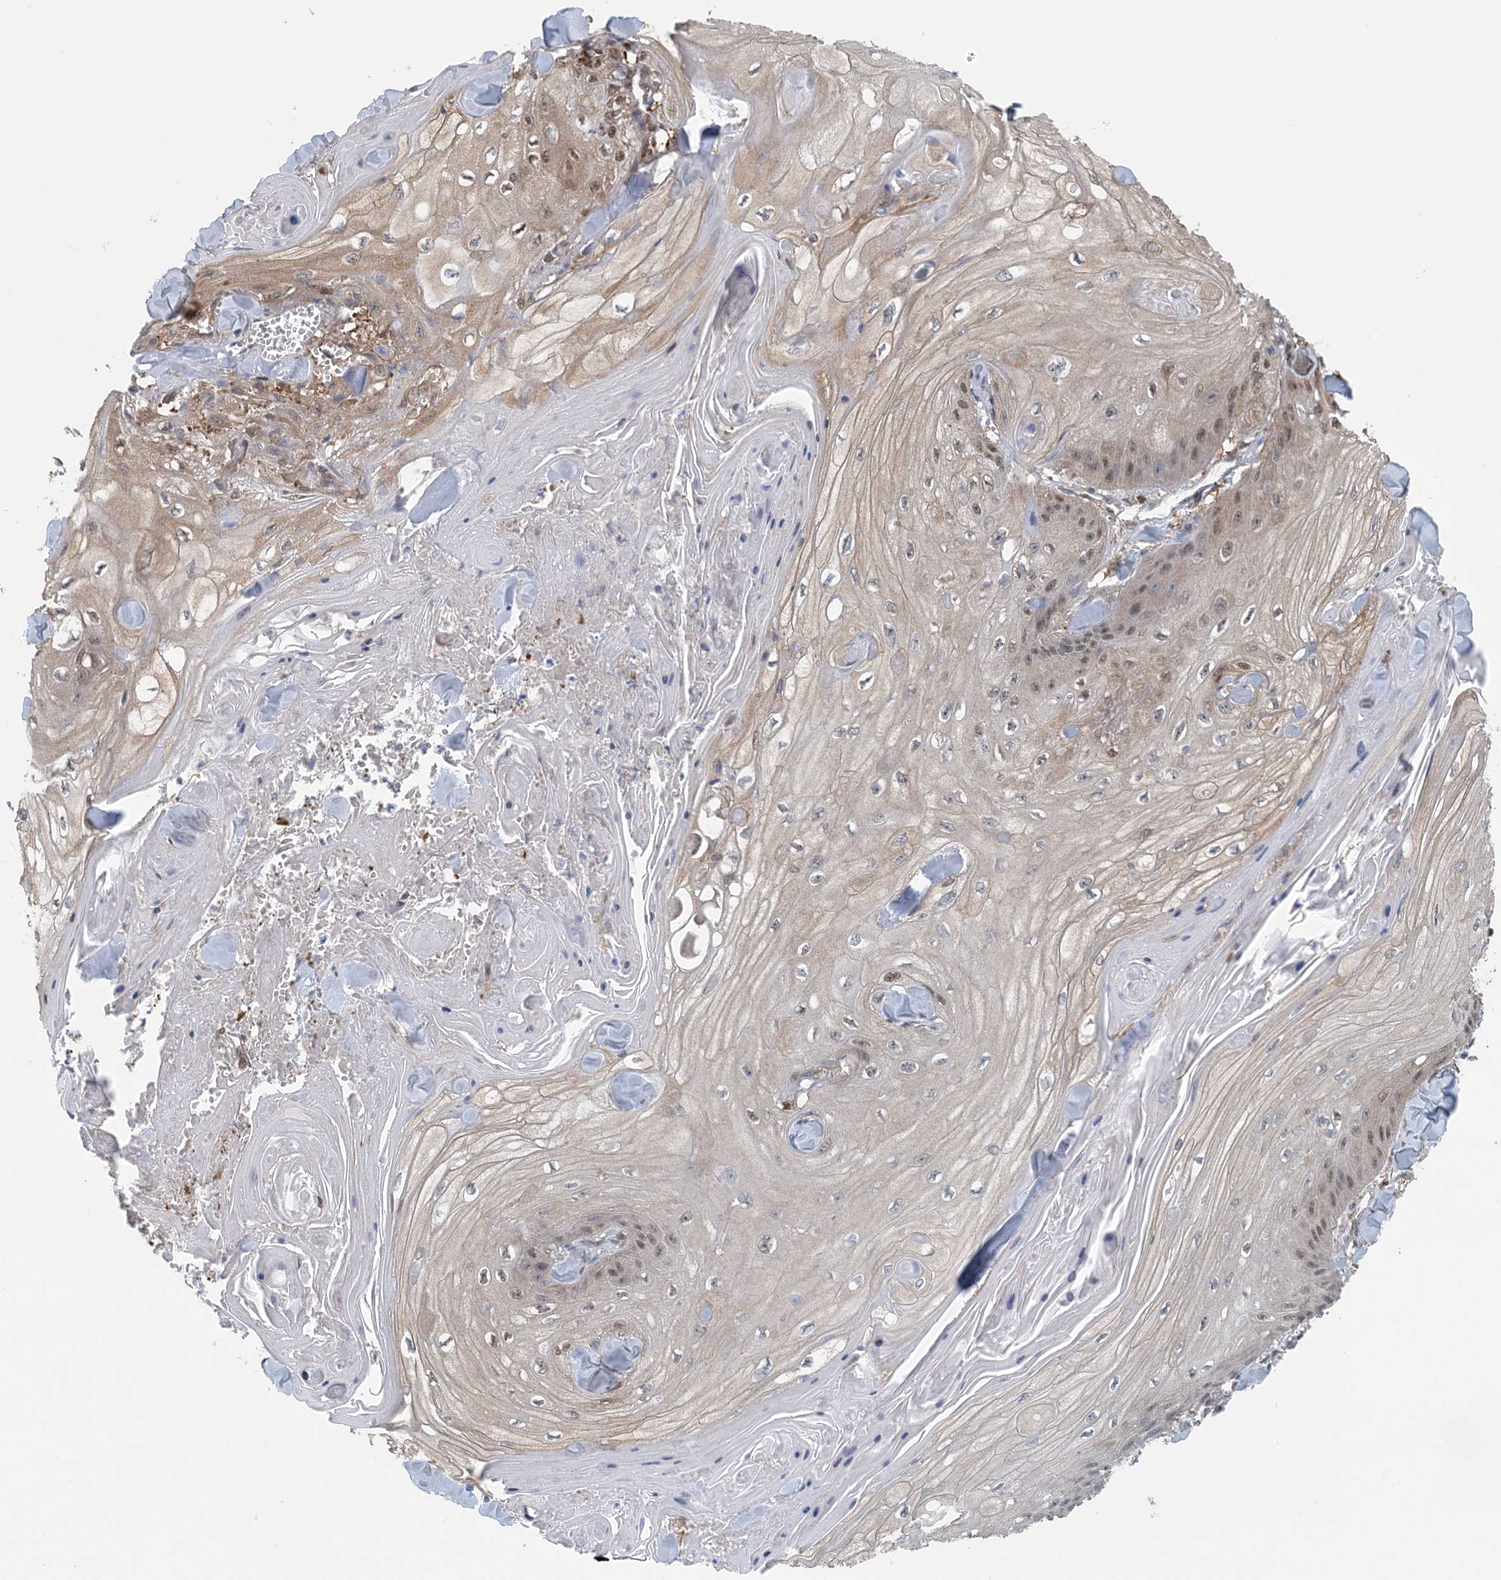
{"staining": {"intensity": "moderate", "quantity": "<25%", "location": "nuclear"}, "tissue": "skin cancer", "cell_type": "Tumor cells", "image_type": "cancer", "snomed": [{"axis": "morphology", "description": "Squamous cell carcinoma, NOS"}, {"axis": "topography", "description": "Skin"}], "caption": "Immunohistochemical staining of skin cancer displays low levels of moderate nuclear staining in approximately <25% of tumor cells.", "gene": "HIKESHI", "patient": {"sex": "male", "age": 74}}